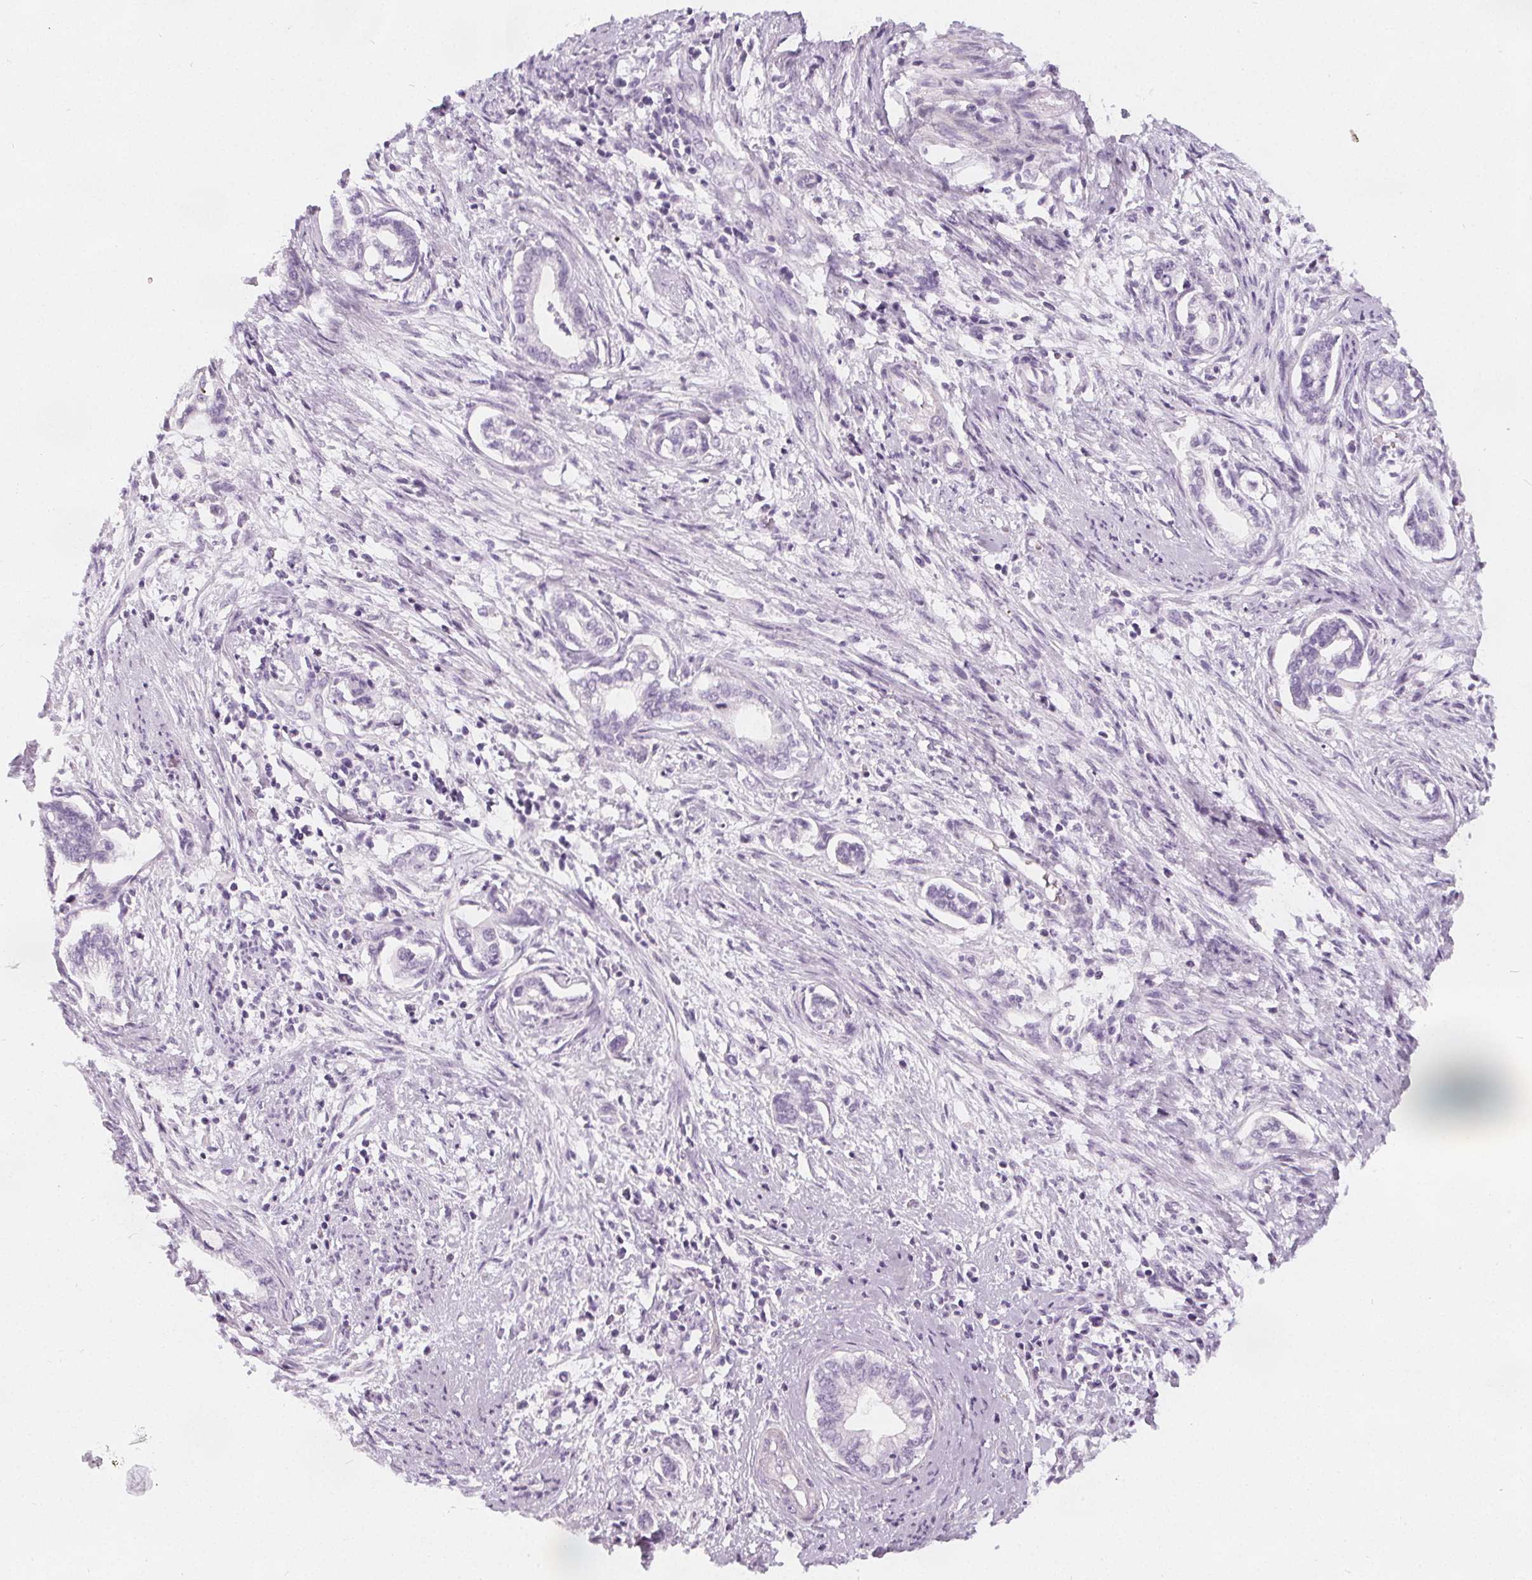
{"staining": {"intensity": "negative", "quantity": "none", "location": "none"}, "tissue": "cervical cancer", "cell_type": "Tumor cells", "image_type": "cancer", "snomed": [{"axis": "morphology", "description": "Adenocarcinoma, NOS"}, {"axis": "topography", "description": "Cervix"}], "caption": "Immunohistochemical staining of human cervical cancer shows no significant expression in tumor cells.", "gene": "SLC5A12", "patient": {"sex": "female", "age": 62}}